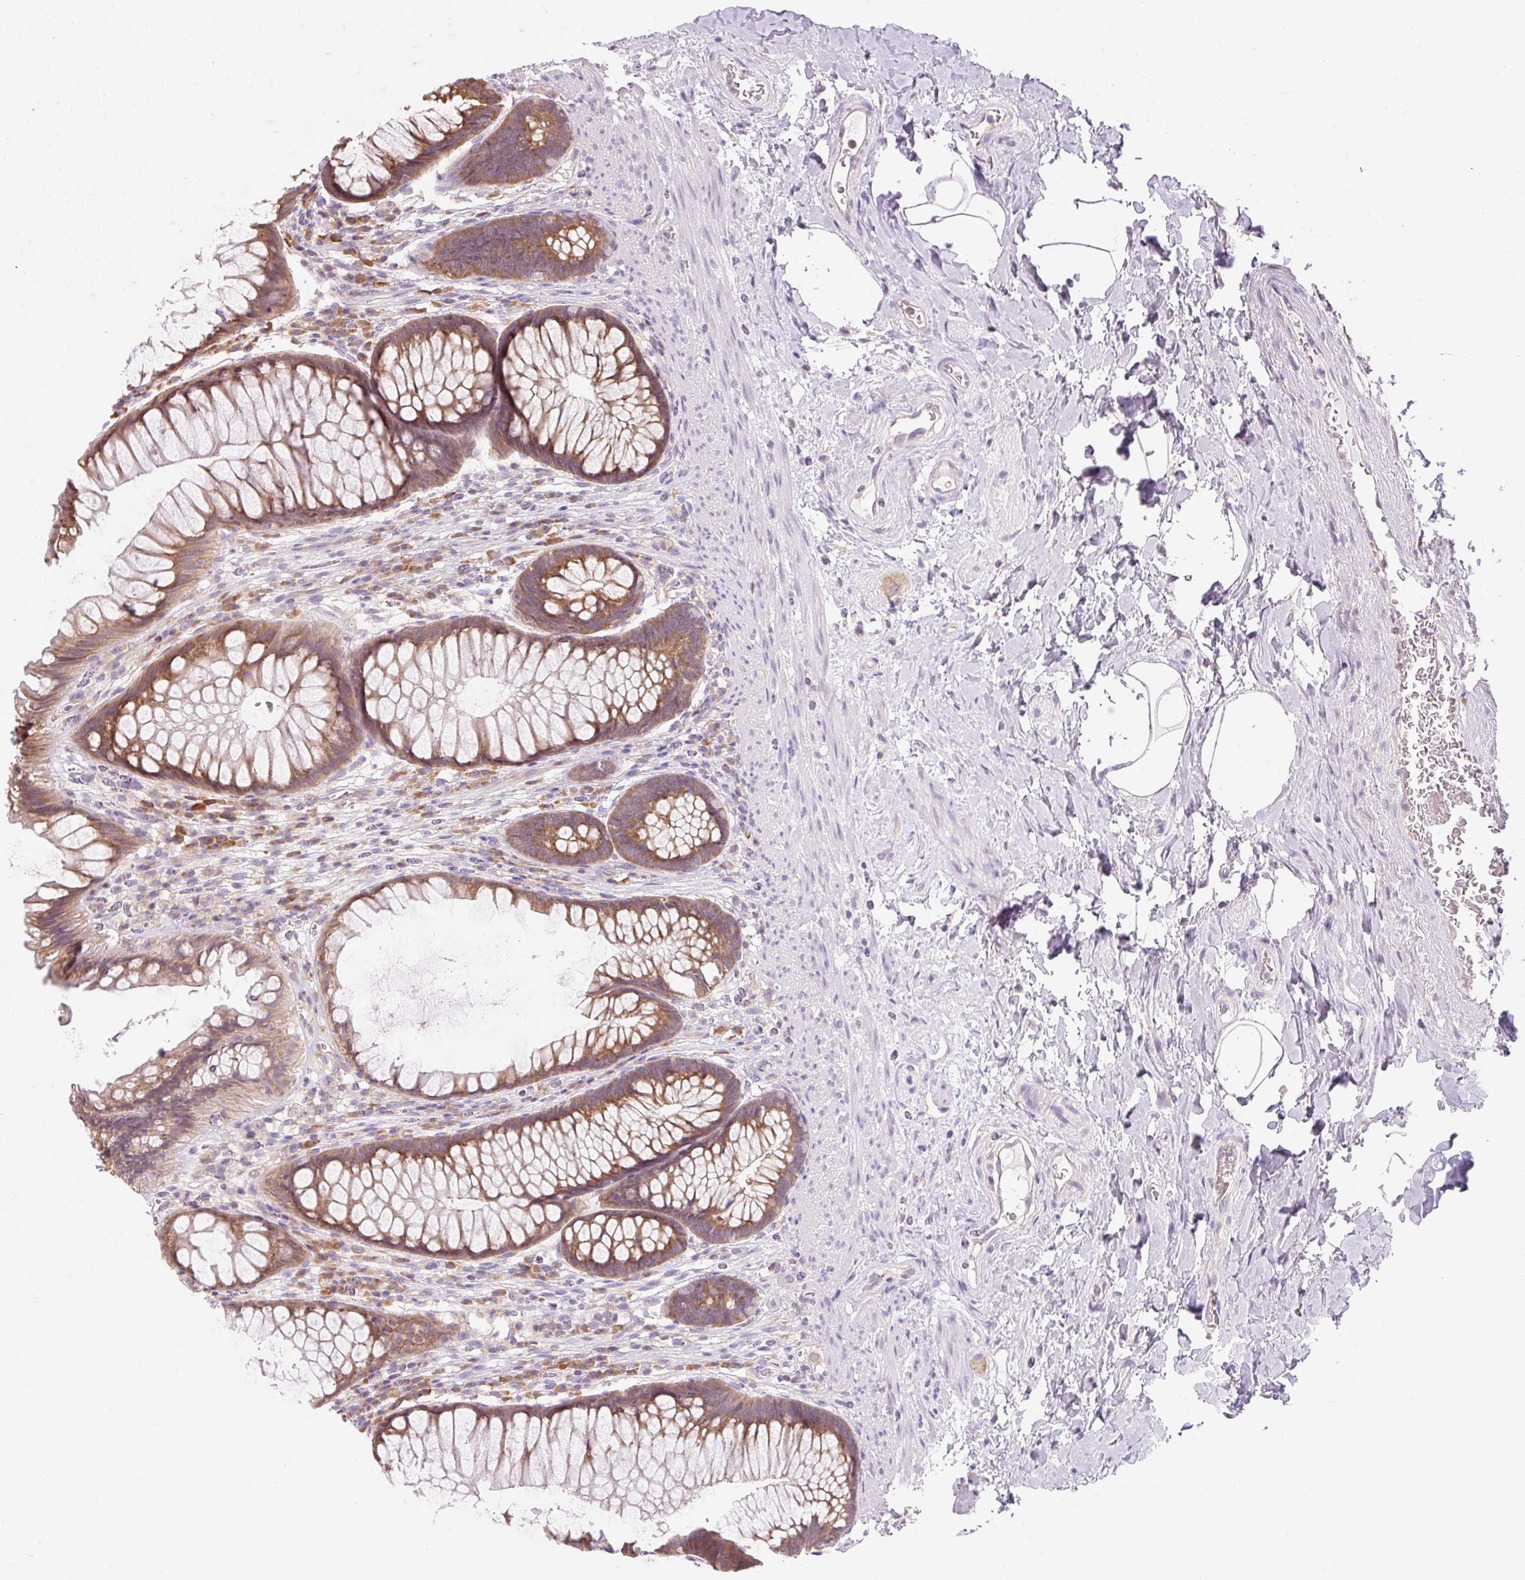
{"staining": {"intensity": "moderate", "quantity": ">75%", "location": "cytoplasmic/membranous"}, "tissue": "rectum", "cell_type": "Glandular cells", "image_type": "normal", "snomed": [{"axis": "morphology", "description": "Normal tissue, NOS"}, {"axis": "topography", "description": "Rectum"}], "caption": "High-power microscopy captured an immunohistochemistry image of benign rectum, revealing moderate cytoplasmic/membranous expression in about >75% of glandular cells.", "gene": "RPL18A", "patient": {"sex": "male", "age": 53}}